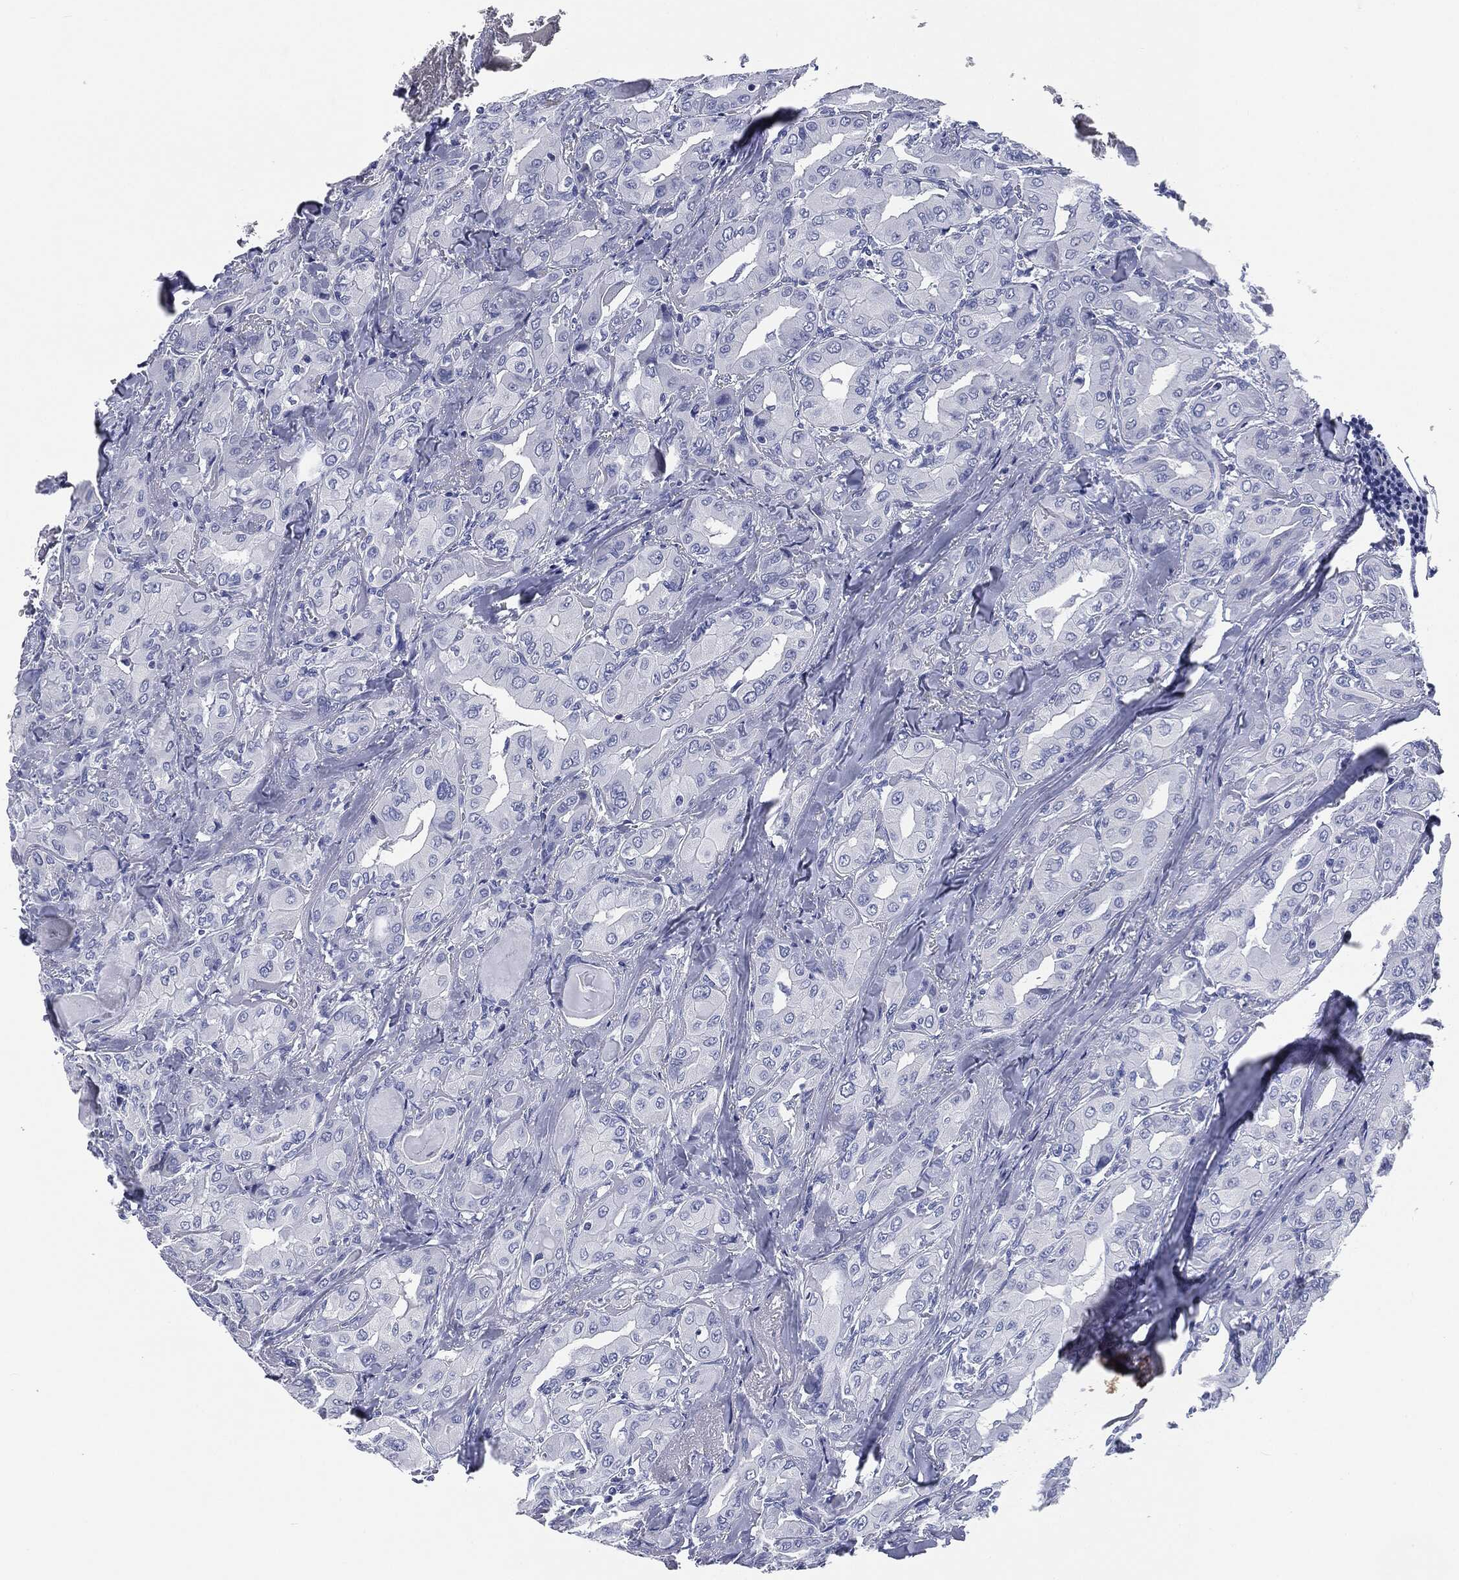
{"staining": {"intensity": "negative", "quantity": "none", "location": "none"}, "tissue": "thyroid cancer", "cell_type": "Tumor cells", "image_type": "cancer", "snomed": [{"axis": "morphology", "description": "Normal tissue, NOS"}, {"axis": "morphology", "description": "Papillary adenocarcinoma, NOS"}, {"axis": "topography", "description": "Thyroid gland"}], "caption": "This is an immunohistochemistry histopathology image of thyroid papillary adenocarcinoma. There is no expression in tumor cells.", "gene": "ATP2A1", "patient": {"sex": "female", "age": 66}}